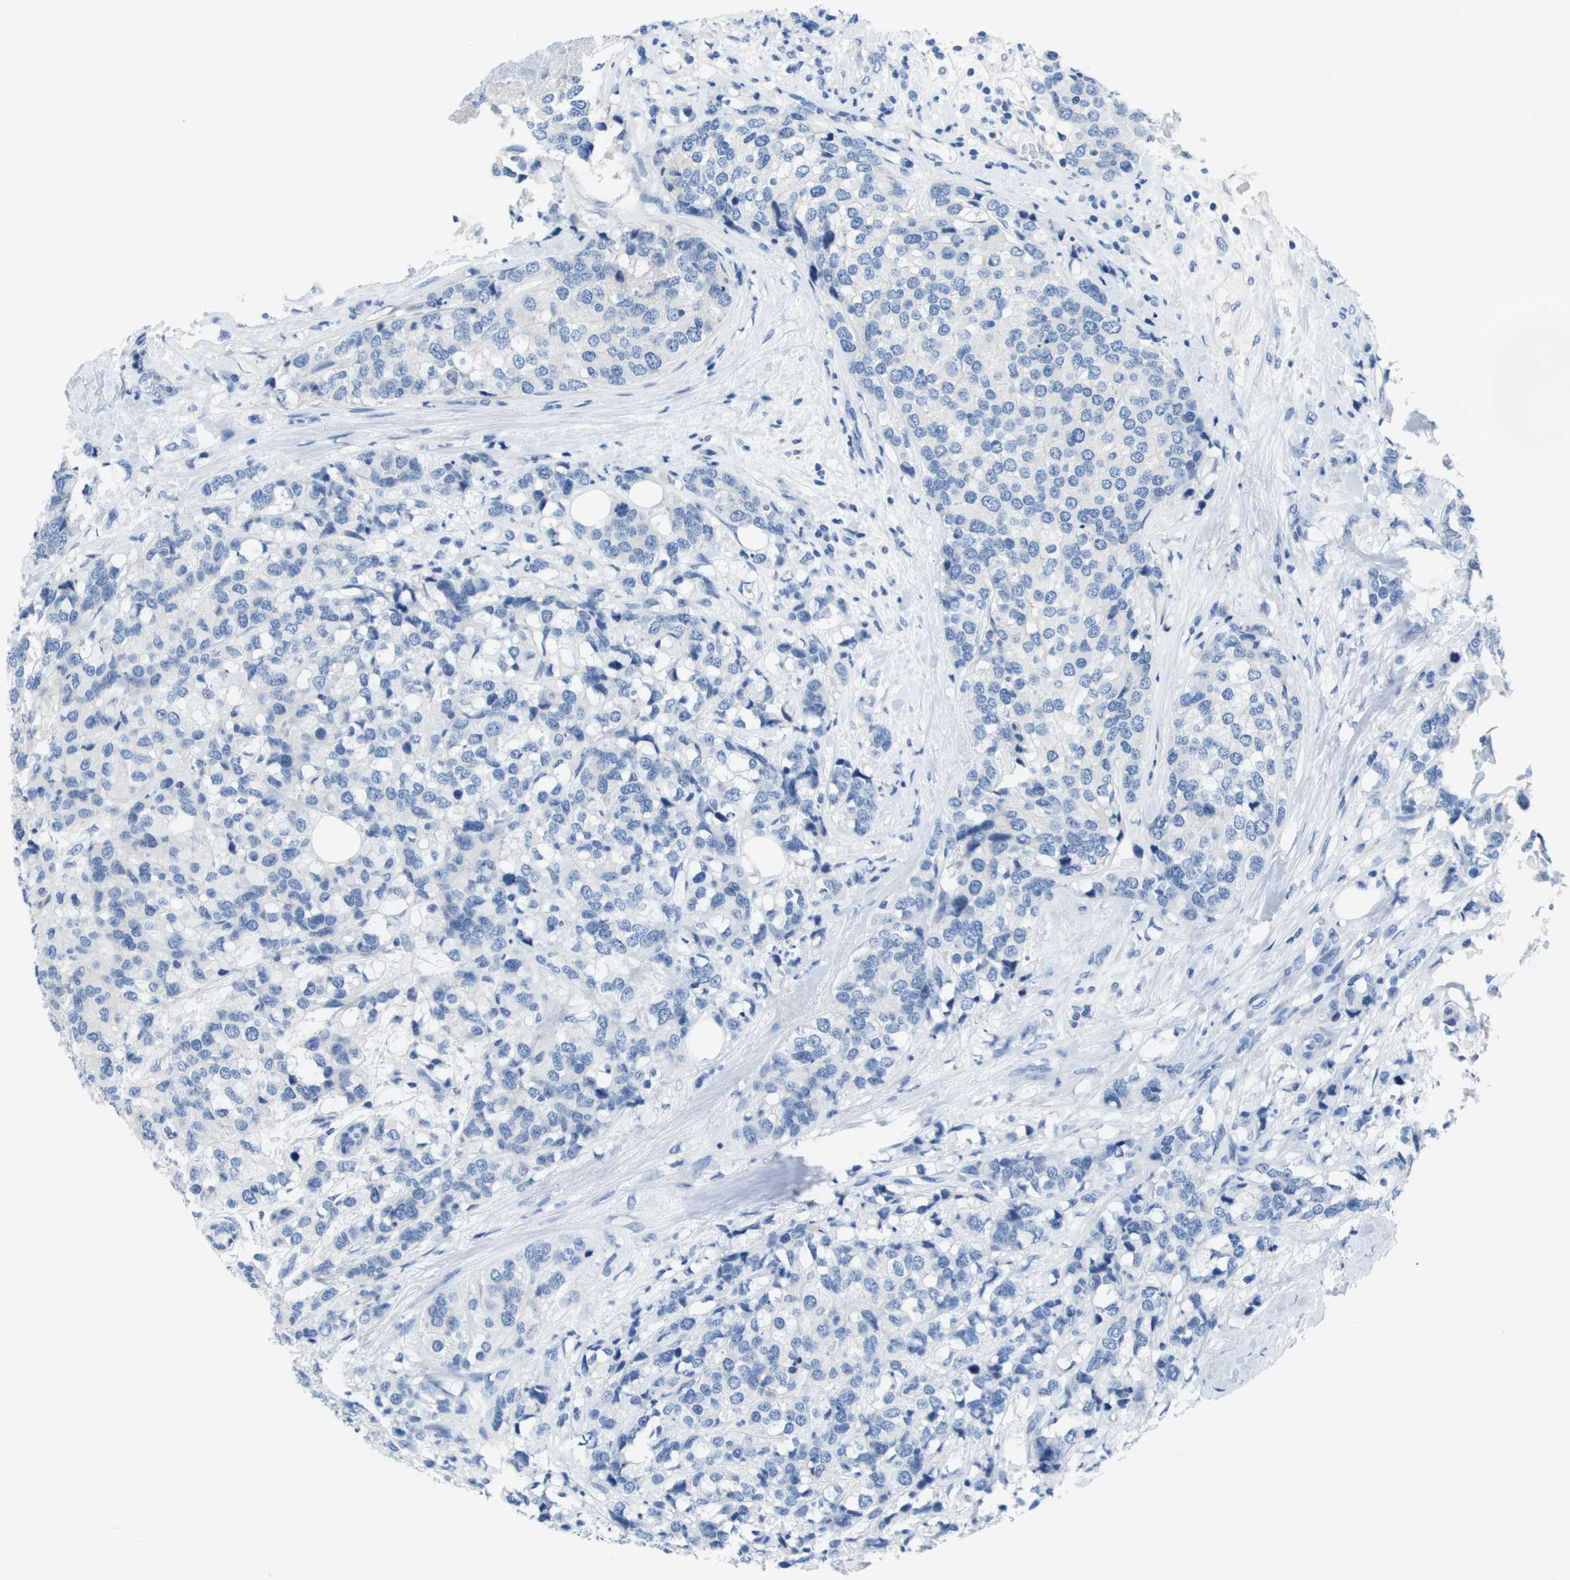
{"staining": {"intensity": "negative", "quantity": "none", "location": "none"}, "tissue": "breast cancer", "cell_type": "Tumor cells", "image_type": "cancer", "snomed": [{"axis": "morphology", "description": "Lobular carcinoma"}, {"axis": "topography", "description": "Breast"}], "caption": "Breast cancer (lobular carcinoma) was stained to show a protein in brown. There is no significant expression in tumor cells.", "gene": "NCS1", "patient": {"sex": "female", "age": 59}}